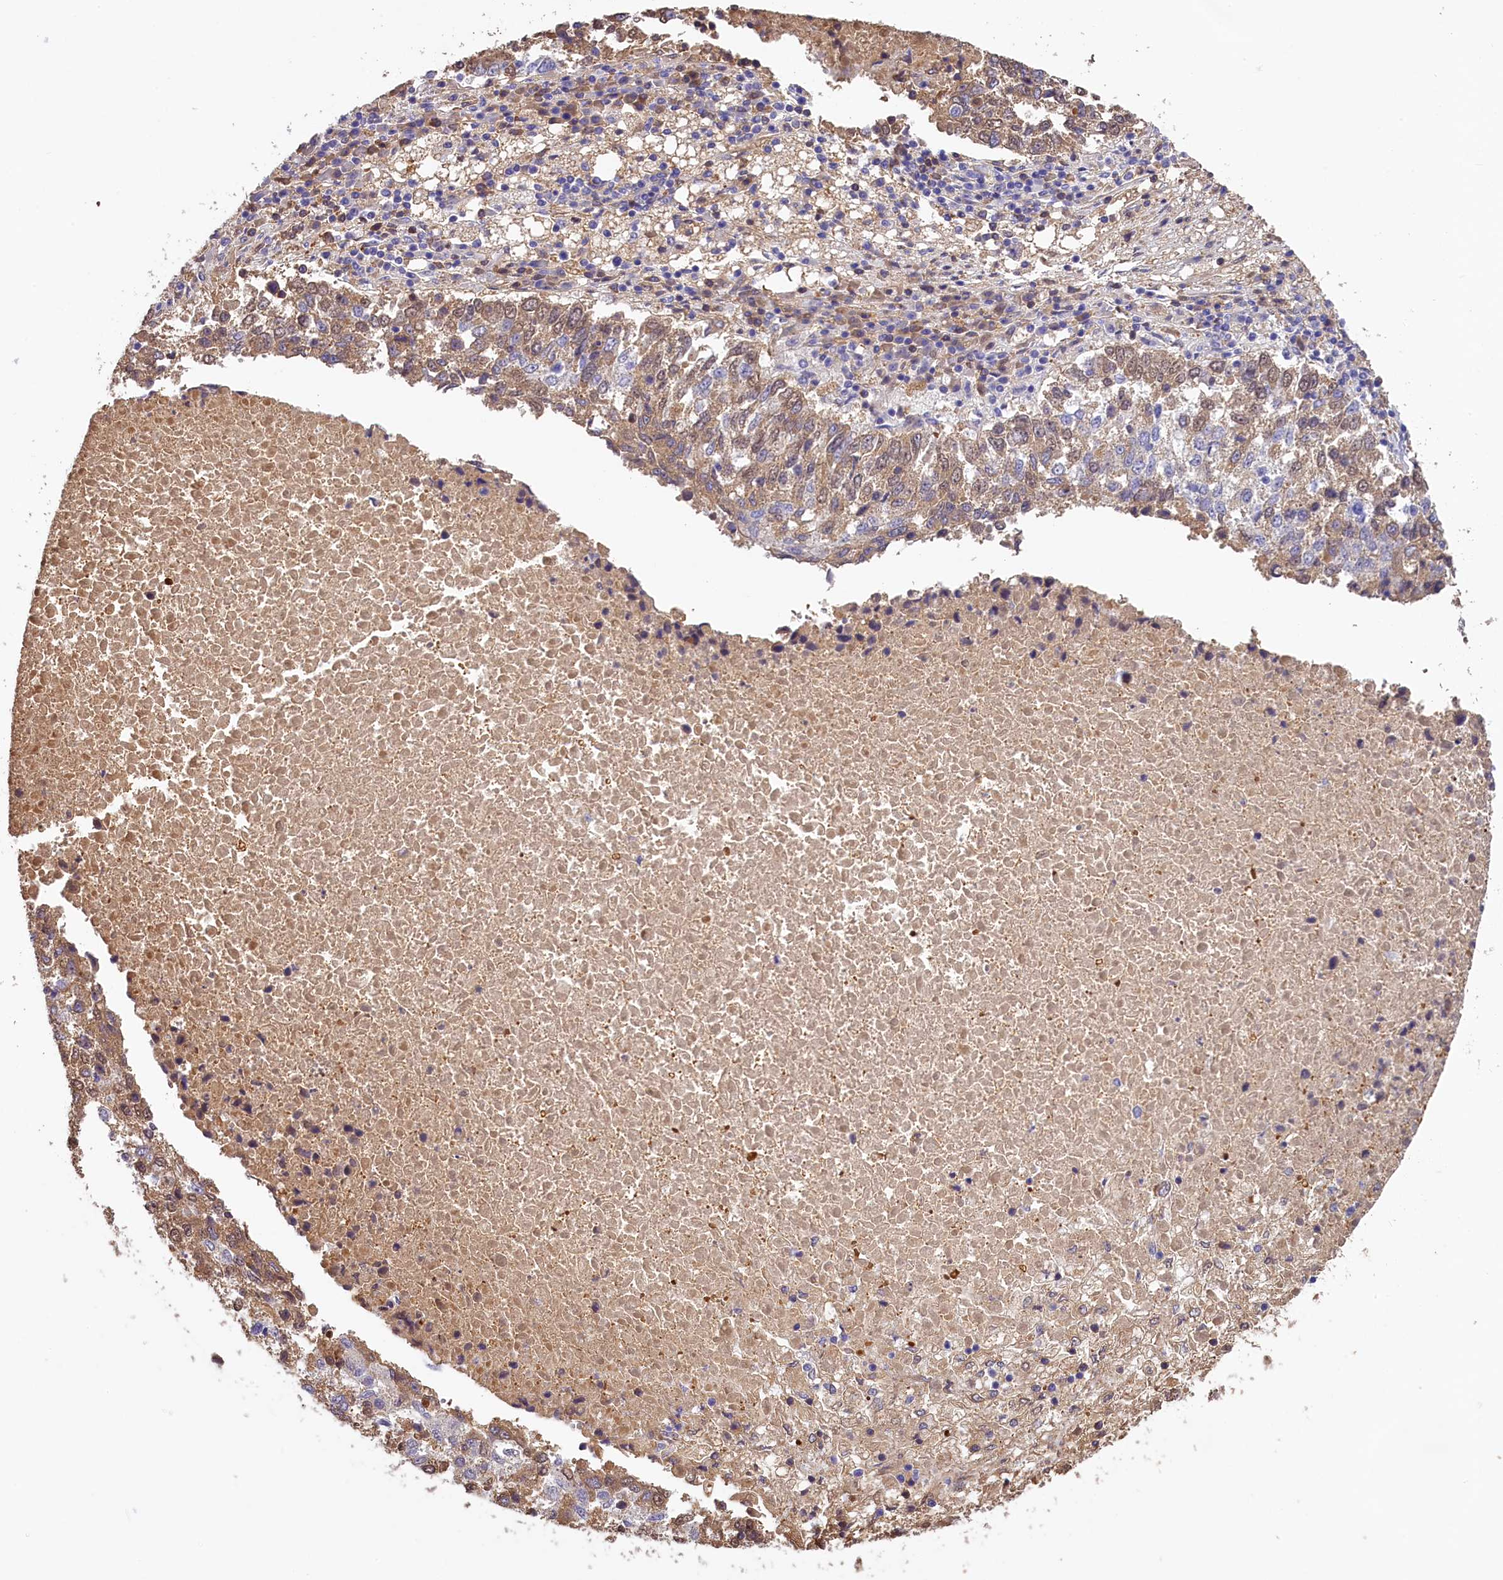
{"staining": {"intensity": "weak", "quantity": ">75%", "location": "cytoplasmic/membranous,nuclear"}, "tissue": "lung cancer", "cell_type": "Tumor cells", "image_type": "cancer", "snomed": [{"axis": "morphology", "description": "Squamous cell carcinoma, NOS"}, {"axis": "topography", "description": "Lung"}], "caption": "The histopathology image shows a brown stain indicating the presence of a protein in the cytoplasmic/membranous and nuclear of tumor cells in lung cancer (squamous cell carcinoma). The staining is performed using DAB brown chromogen to label protein expression. The nuclei are counter-stained blue using hematoxylin.", "gene": "PHAF1", "patient": {"sex": "male", "age": 73}}